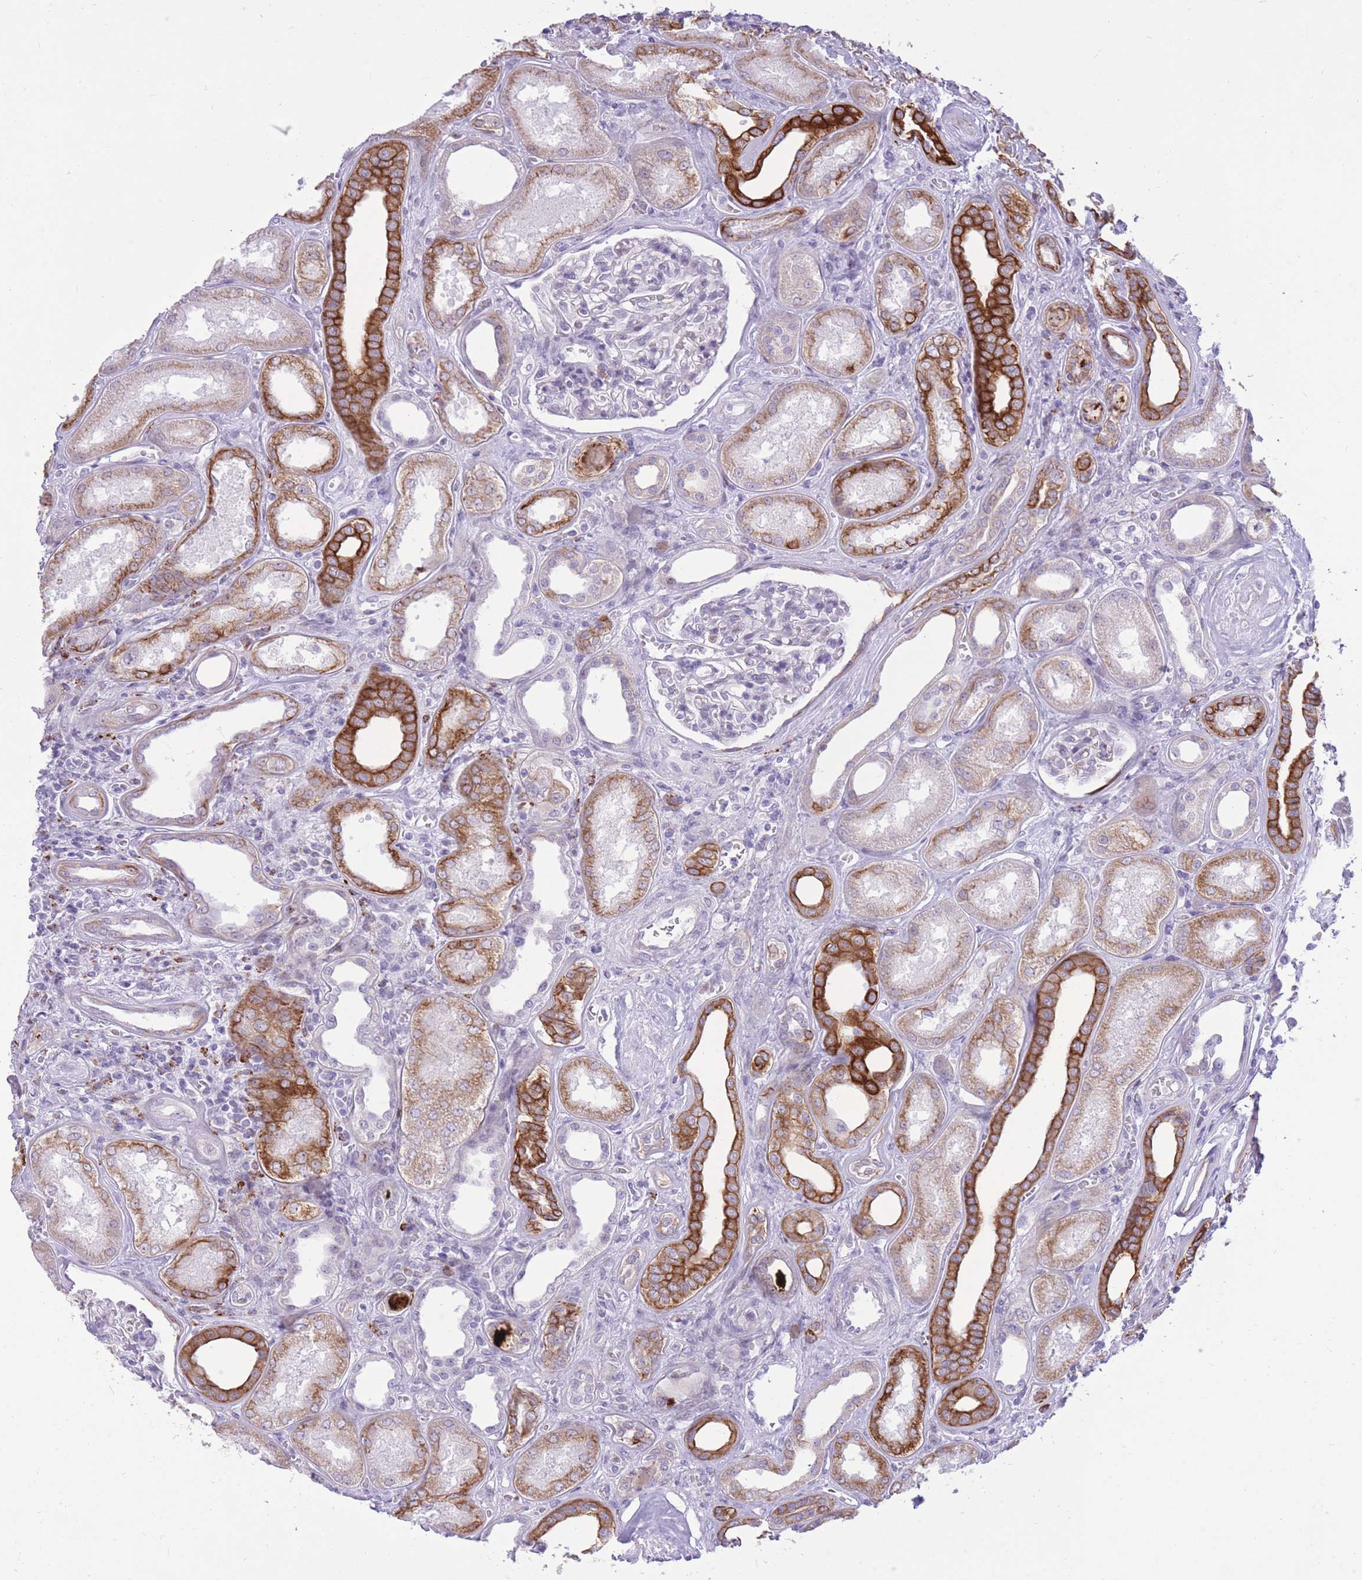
{"staining": {"intensity": "negative", "quantity": "none", "location": "none"}, "tissue": "kidney", "cell_type": "Cells in glomeruli", "image_type": "normal", "snomed": [{"axis": "morphology", "description": "Normal tissue, NOS"}, {"axis": "morphology", "description": "Adenocarcinoma, NOS"}, {"axis": "topography", "description": "Kidney"}], "caption": "An image of kidney stained for a protein demonstrates no brown staining in cells in glomeruli.", "gene": "MEIS3", "patient": {"sex": "female", "age": 68}}